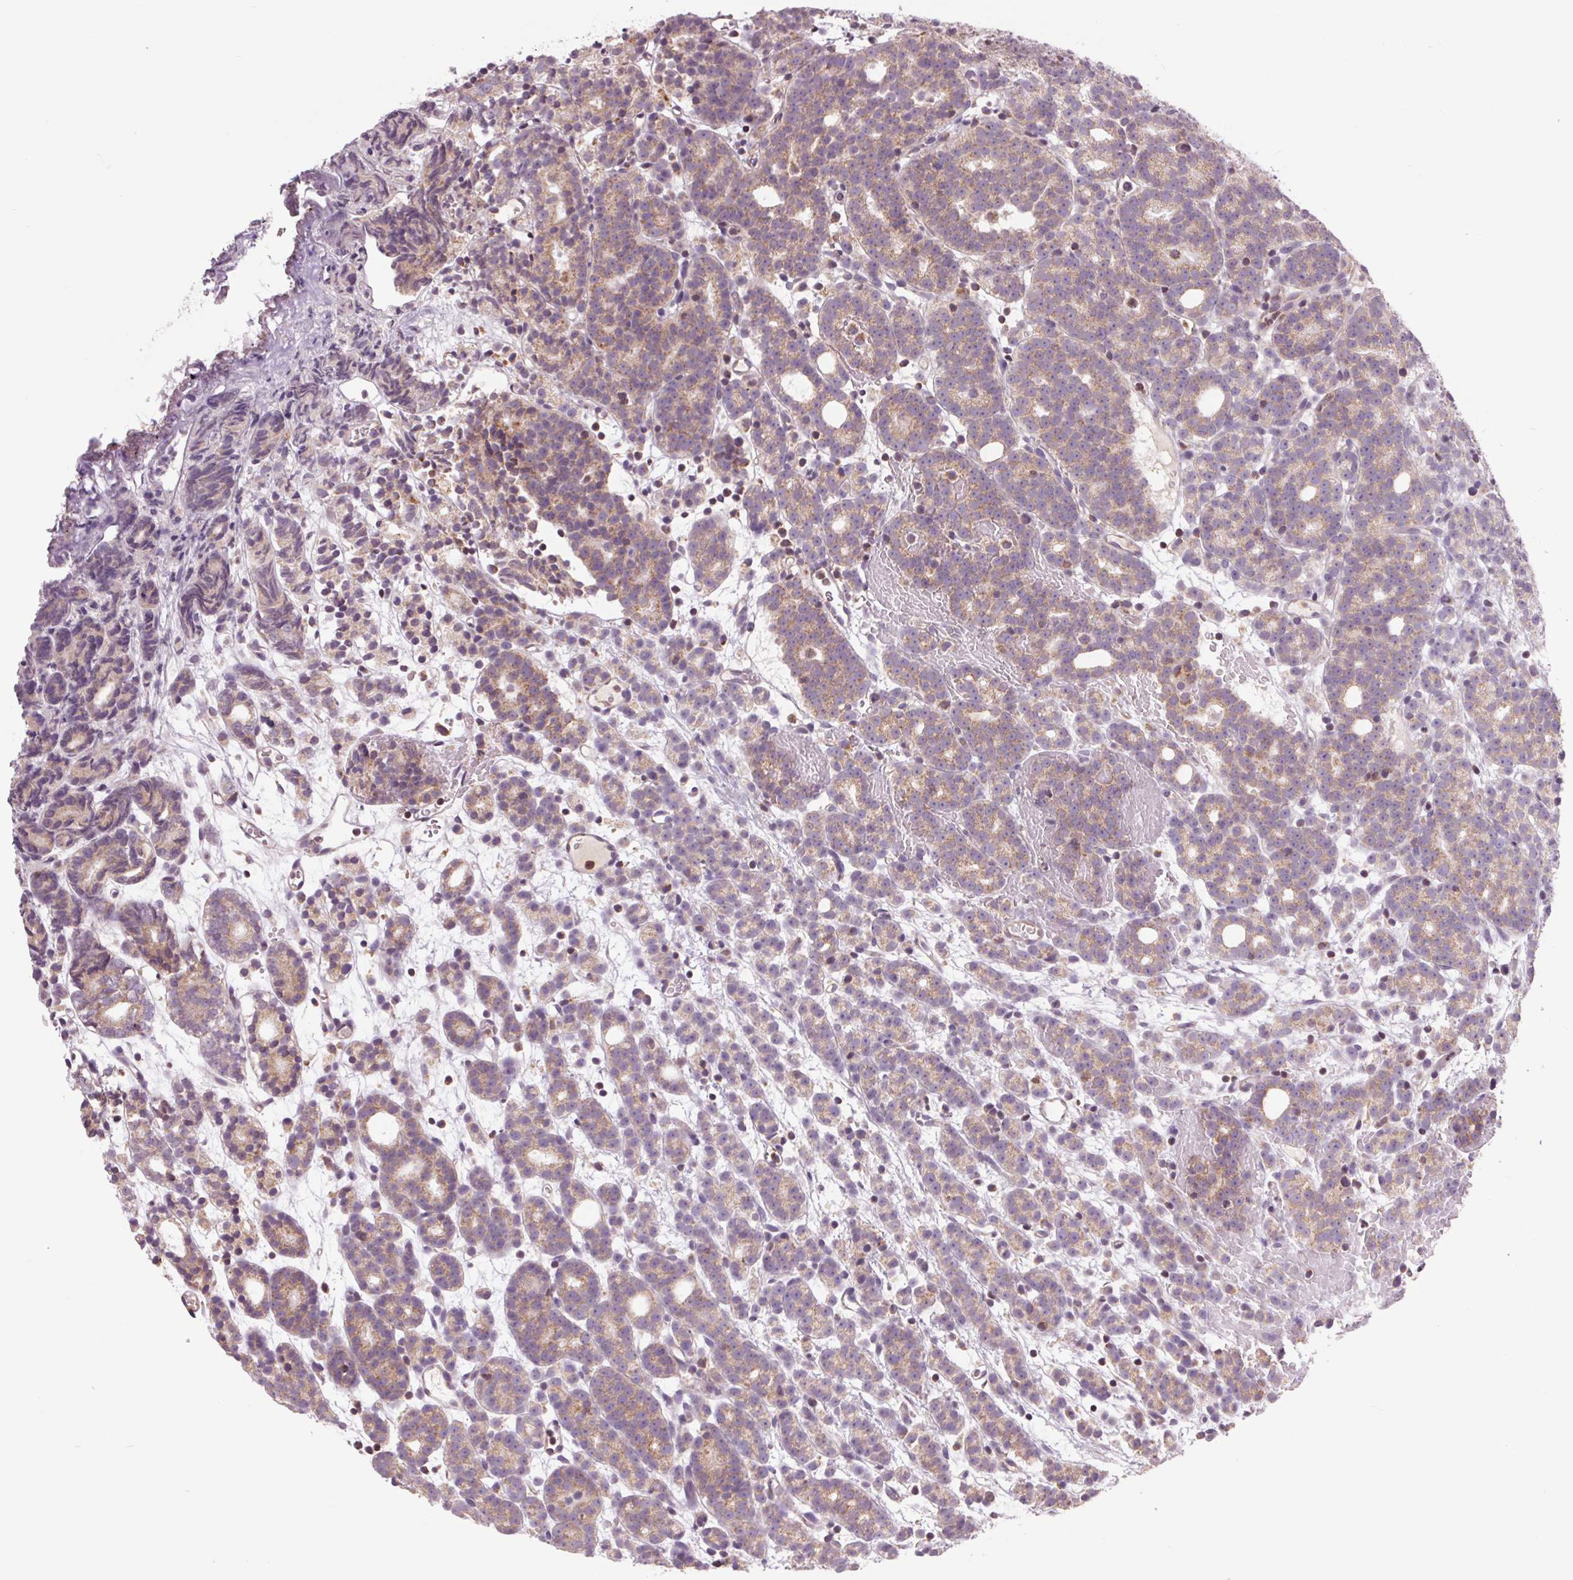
{"staining": {"intensity": "weak", "quantity": ">75%", "location": "cytoplasmic/membranous"}, "tissue": "prostate cancer", "cell_type": "Tumor cells", "image_type": "cancer", "snomed": [{"axis": "morphology", "description": "Adenocarcinoma, High grade"}, {"axis": "topography", "description": "Prostate"}], "caption": "Protein expression analysis of prostate high-grade adenocarcinoma exhibits weak cytoplasmic/membranous positivity in about >75% of tumor cells.", "gene": "COX6A1", "patient": {"sex": "male", "age": 53}}